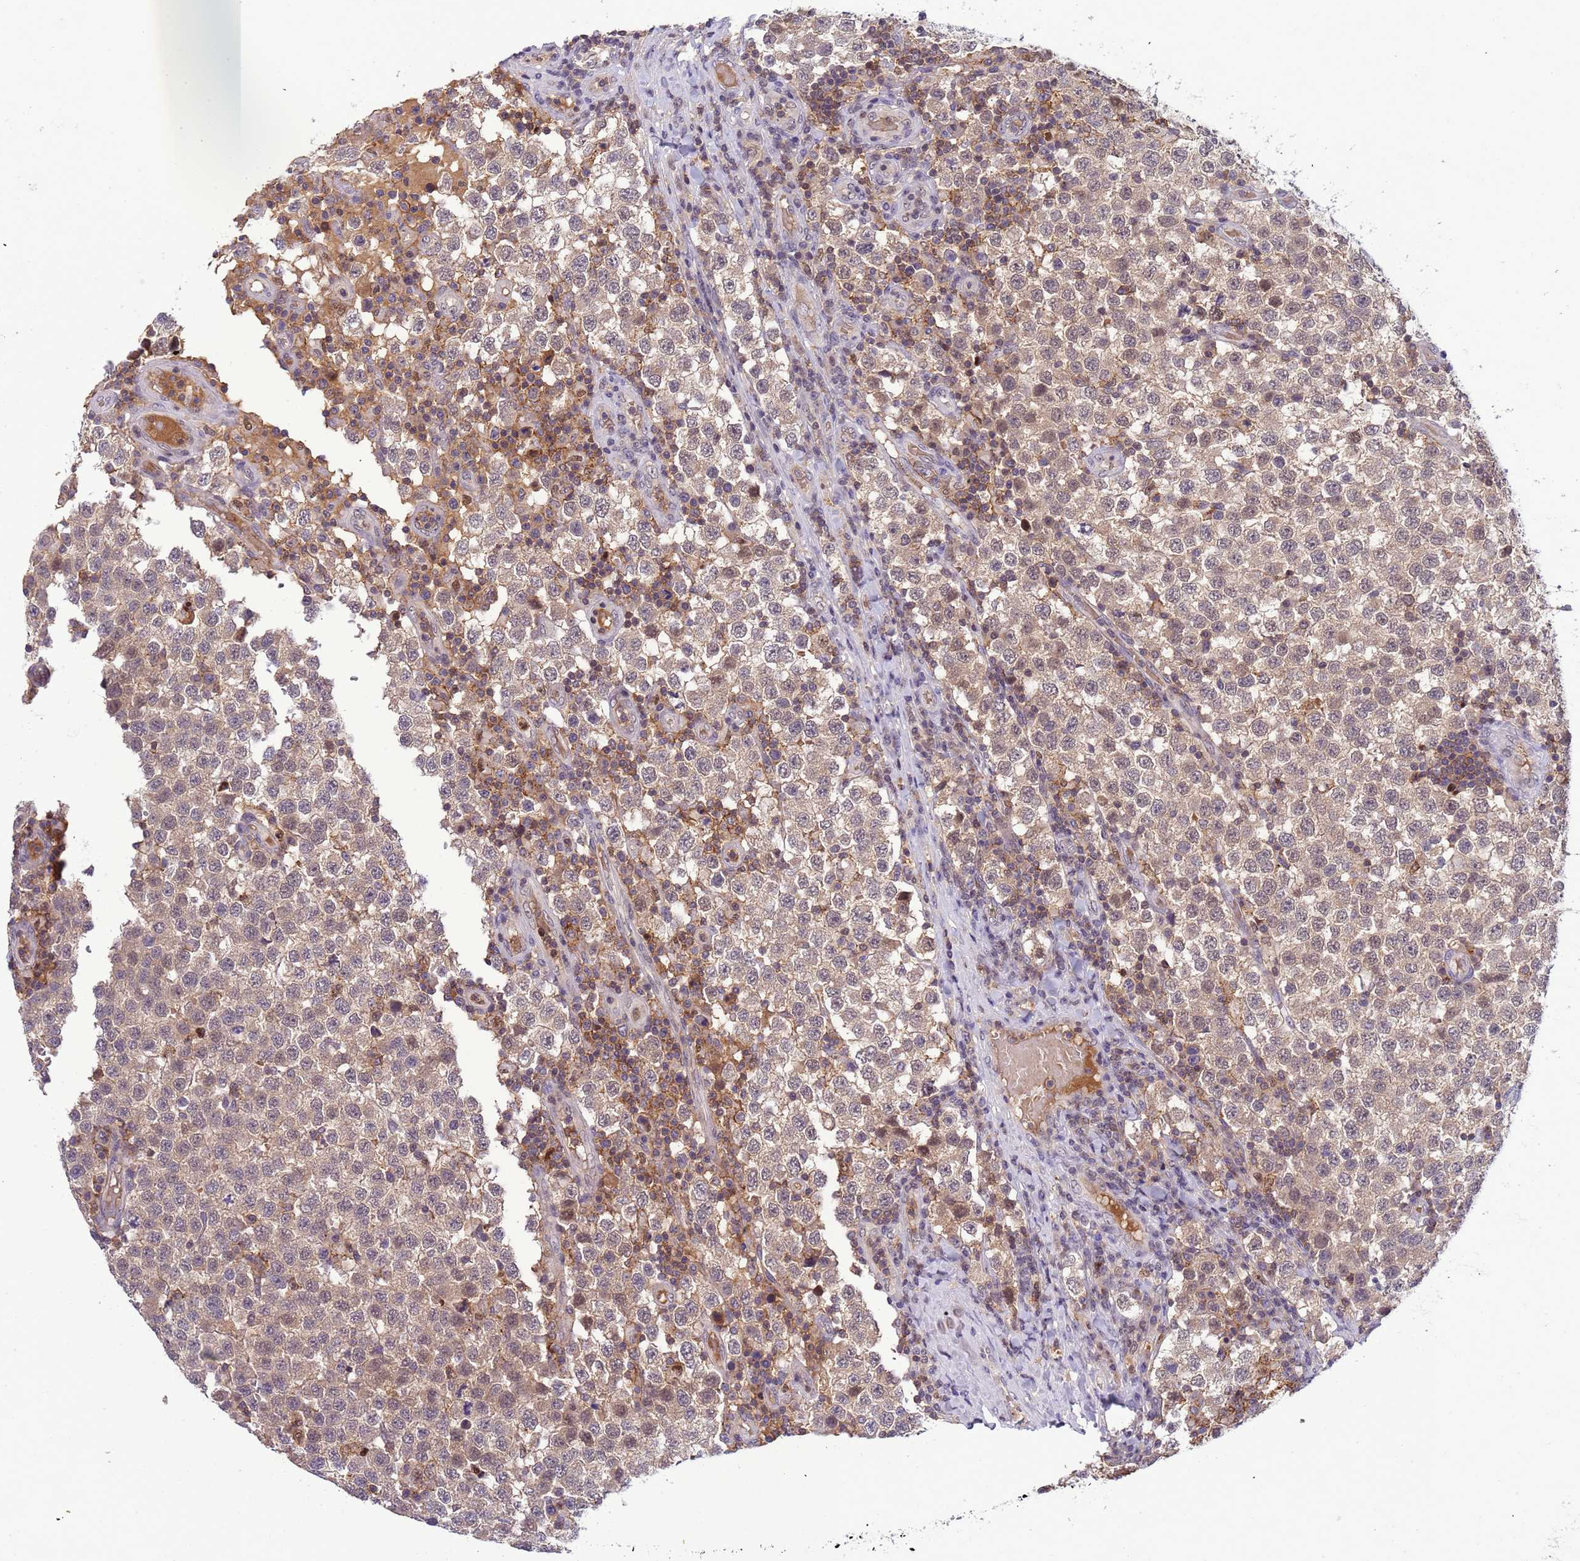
{"staining": {"intensity": "weak", "quantity": "<25%", "location": "cytoplasmic/membranous"}, "tissue": "testis cancer", "cell_type": "Tumor cells", "image_type": "cancer", "snomed": [{"axis": "morphology", "description": "Seminoma, NOS"}, {"axis": "topography", "description": "Testis"}], "caption": "DAB (3,3'-diaminobenzidine) immunohistochemical staining of seminoma (testis) demonstrates no significant positivity in tumor cells. (Brightfield microscopy of DAB immunohistochemistry (IHC) at high magnification).", "gene": "CD53", "patient": {"sex": "male", "age": 34}}